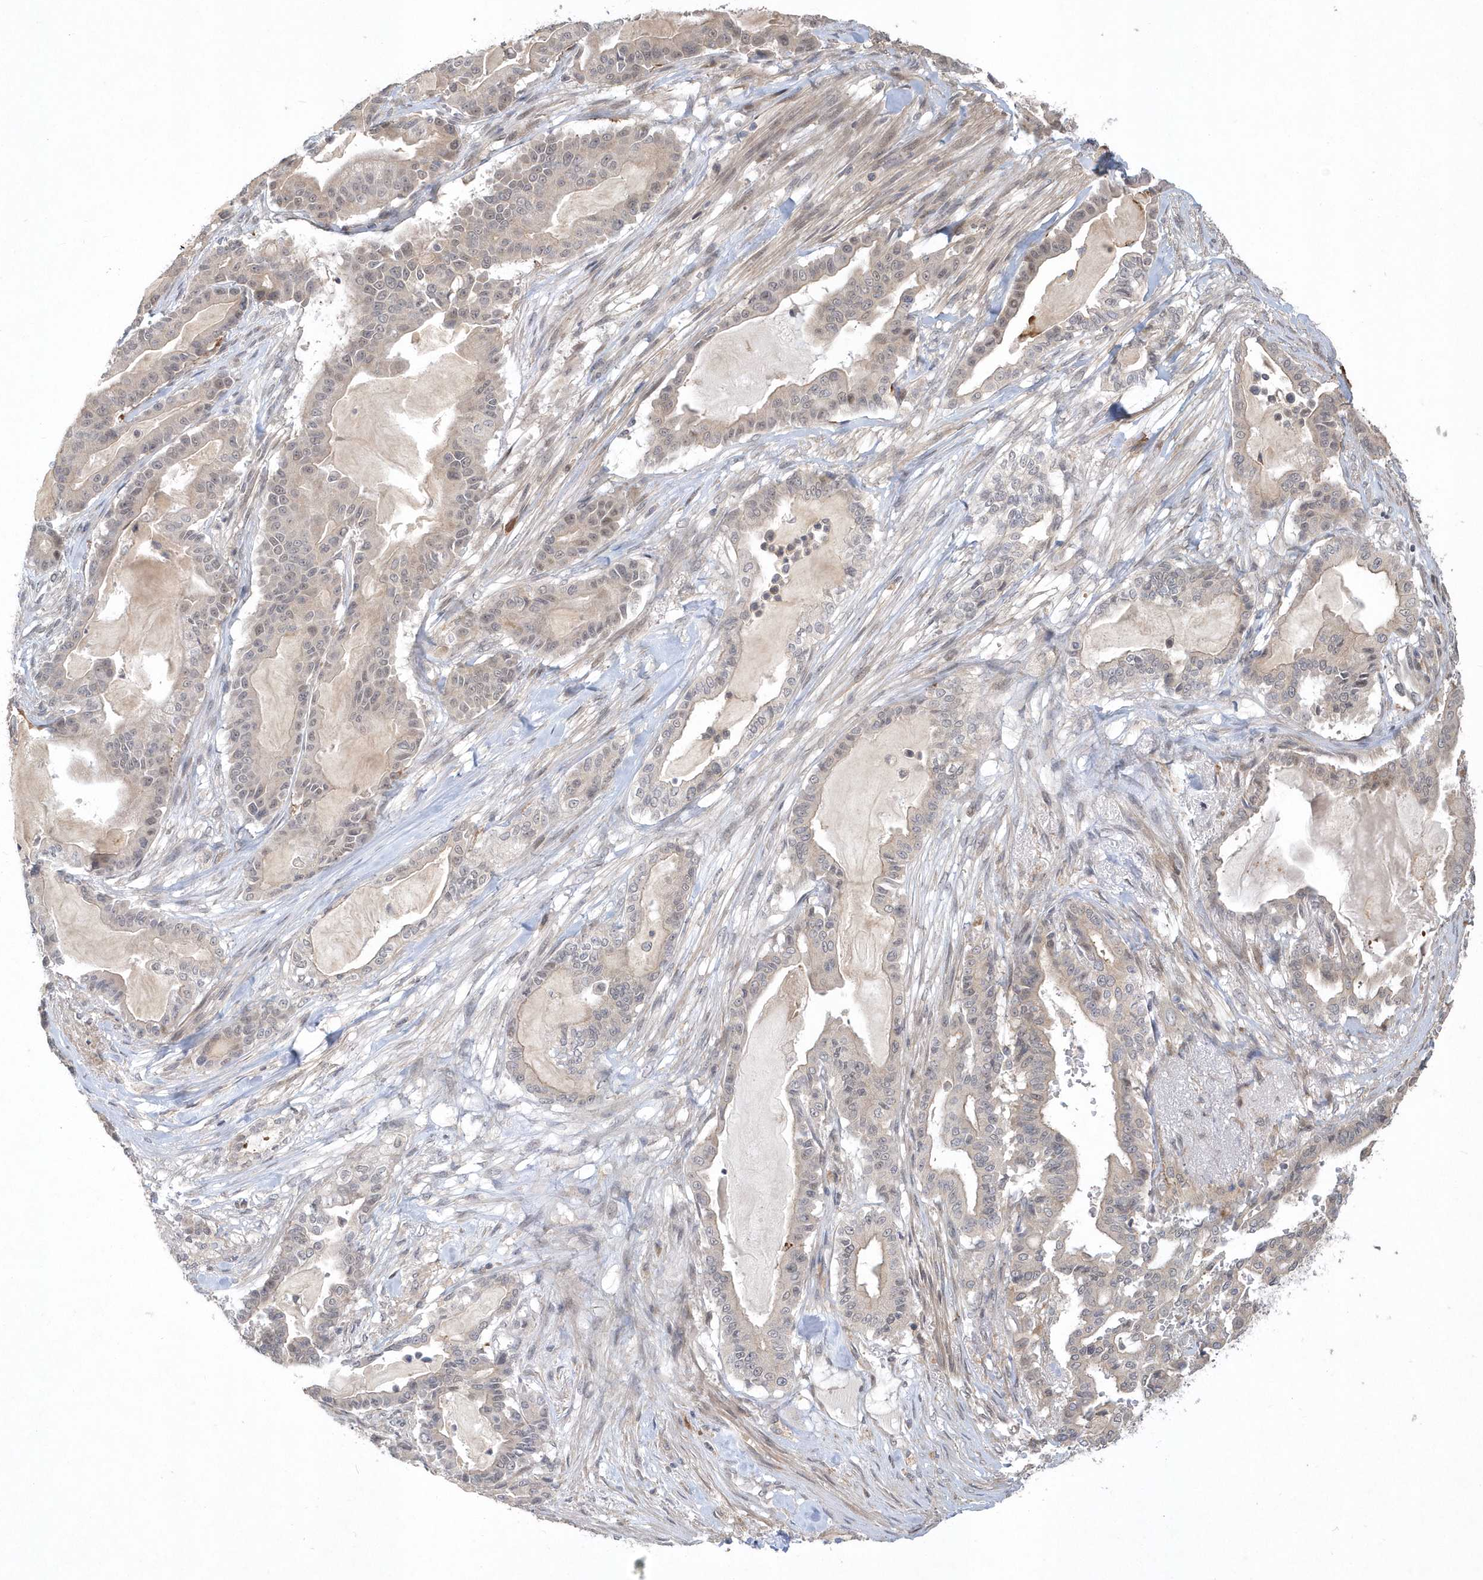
{"staining": {"intensity": "weak", "quantity": "25%-75%", "location": "nuclear"}, "tissue": "pancreatic cancer", "cell_type": "Tumor cells", "image_type": "cancer", "snomed": [{"axis": "morphology", "description": "Adenocarcinoma, NOS"}, {"axis": "topography", "description": "Pancreas"}], "caption": "Adenocarcinoma (pancreatic) stained for a protein reveals weak nuclear positivity in tumor cells. (DAB IHC, brown staining for protein, blue staining for nuclei).", "gene": "TSPEAR", "patient": {"sex": "male", "age": 63}}